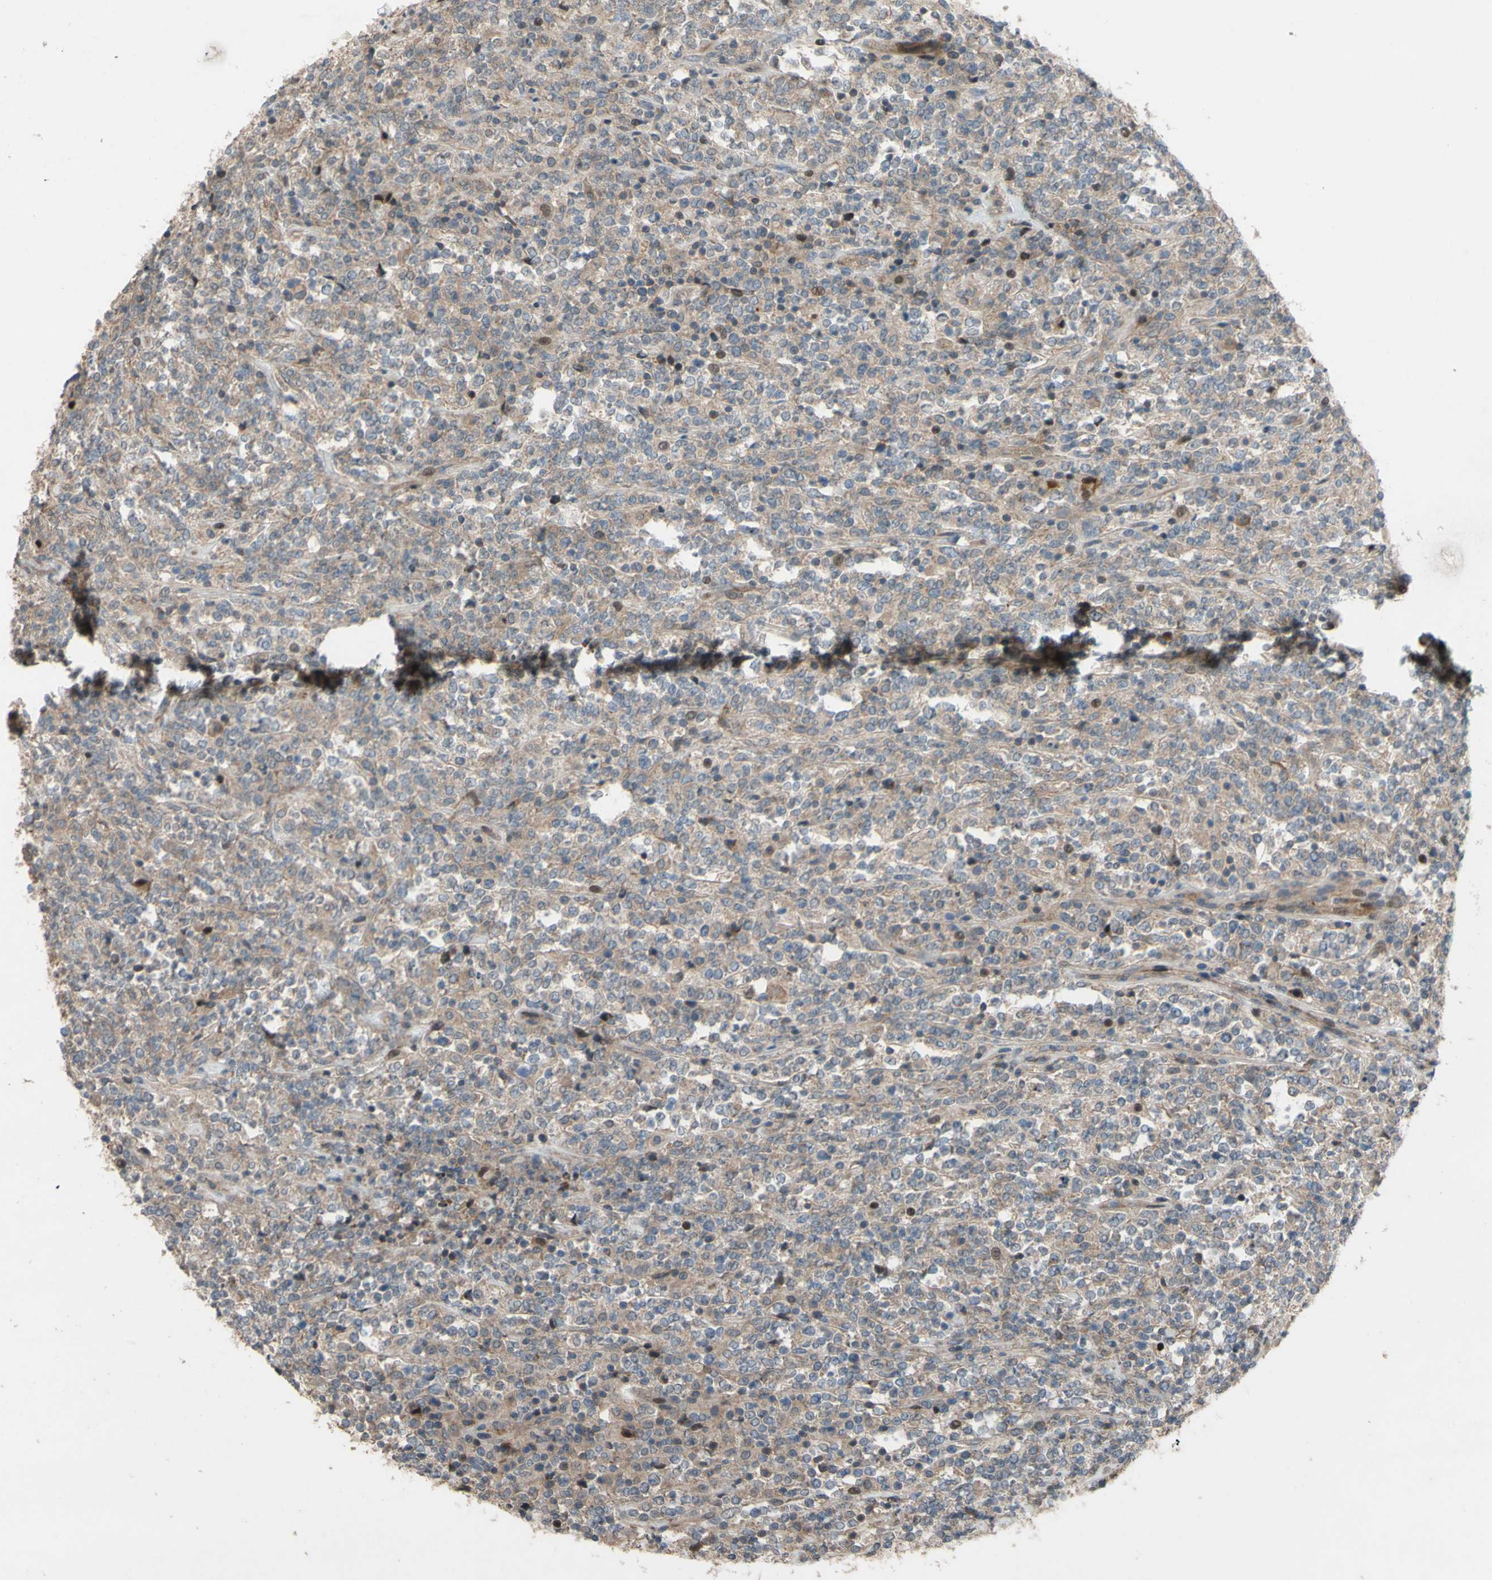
{"staining": {"intensity": "weak", "quantity": ">75%", "location": "cytoplasmic/membranous,nuclear"}, "tissue": "lymphoma", "cell_type": "Tumor cells", "image_type": "cancer", "snomed": [{"axis": "morphology", "description": "Malignant lymphoma, non-Hodgkin's type, High grade"}, {"axis": "topography", "description": "Soft tissue"}], "caption": "This is an image of IHC staining of high-grade malignant lymphoma, non-Hodgkin's type, which shows weak expression in the cytoplasmic/membranous and nuclear of tumor cells.", "gene": "SHROOM4", "patient": {"sex": "male", "age": 18}}